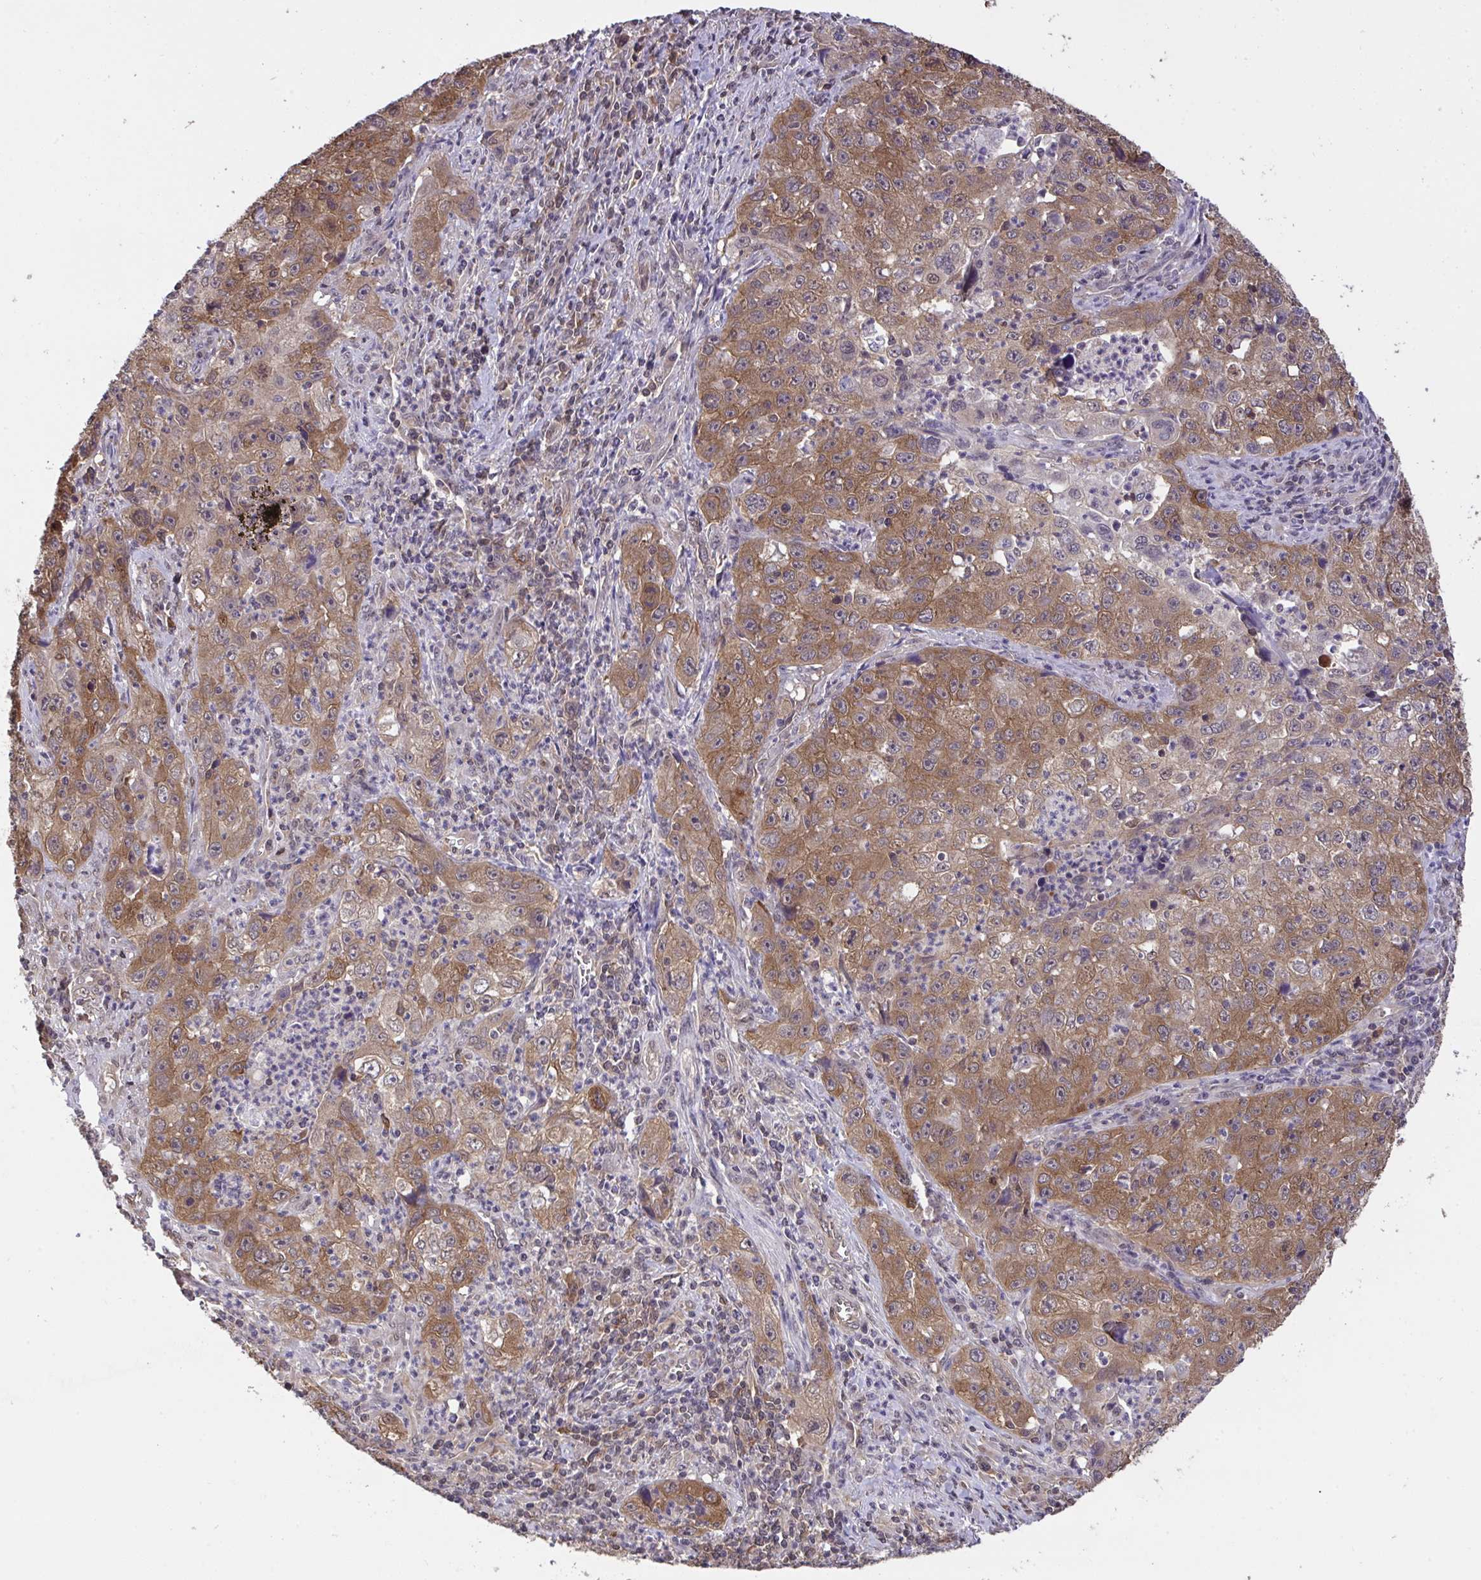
{"staining": {"intensity": "moderate", "quantity": ">75%", "location": "cytoplasmic/membranous"}, "tissue": "lung cancer", "cell_type": "Tumor cells", "image_type": "cancer", "snomed": [{"axis": "morphology", "description": "Squamous cell carcinoma, NOS"}, {"axis": "topography", "description": "Lung"}], "caption": "Brown immunohistochemical staining in squamous cell carcinoma (lung) demonstrates moderate cytoplasmic/membranous expression in approximately >75% of tumor cells. (Stains: DAB in brown, nuclei in blue, Microscopy: brightfield microscopy at high magnification).", "gene": "C12orf57", "patient": {"sex": "male", "age": 71}}